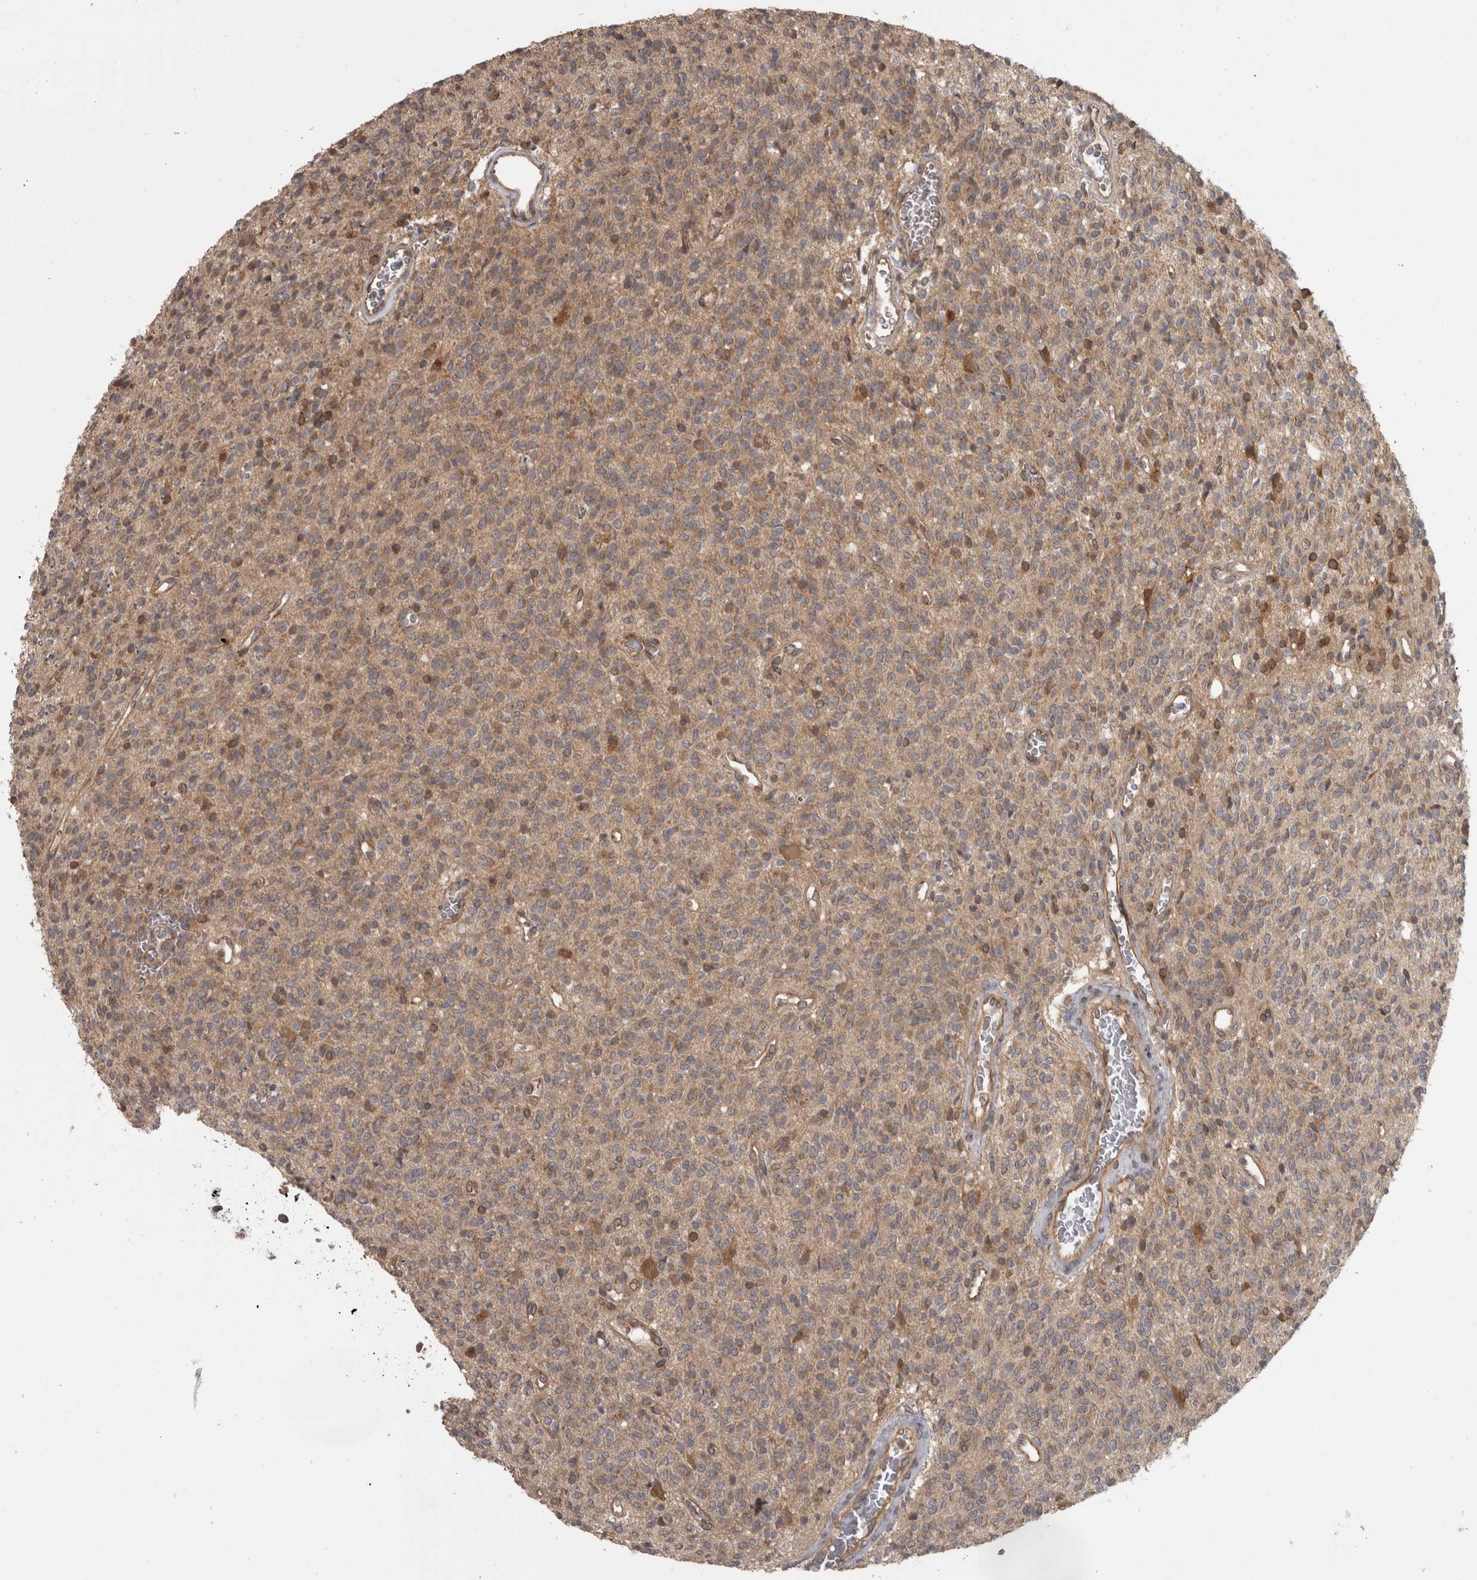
{"staining": {"intensity": "weak", "quantity": ">75%", "location": "cytoplasmic/membranous"}, "tissue": "glioma", "cell_type": "Tumor cells", "image_type": "cancer", "snomed": [{"axis": "morphology", "description": "Glioma, malignant, High grade"}, {"axis": "topography", "description": "Brain"}], "caption": "A brown stain shows weak cytoplasmic/membranous staining of a protein in human malignant glioma (high-grade) tumor cells.", "gene": "MICU3", "patient": {"sex": "male", "age": 34}}